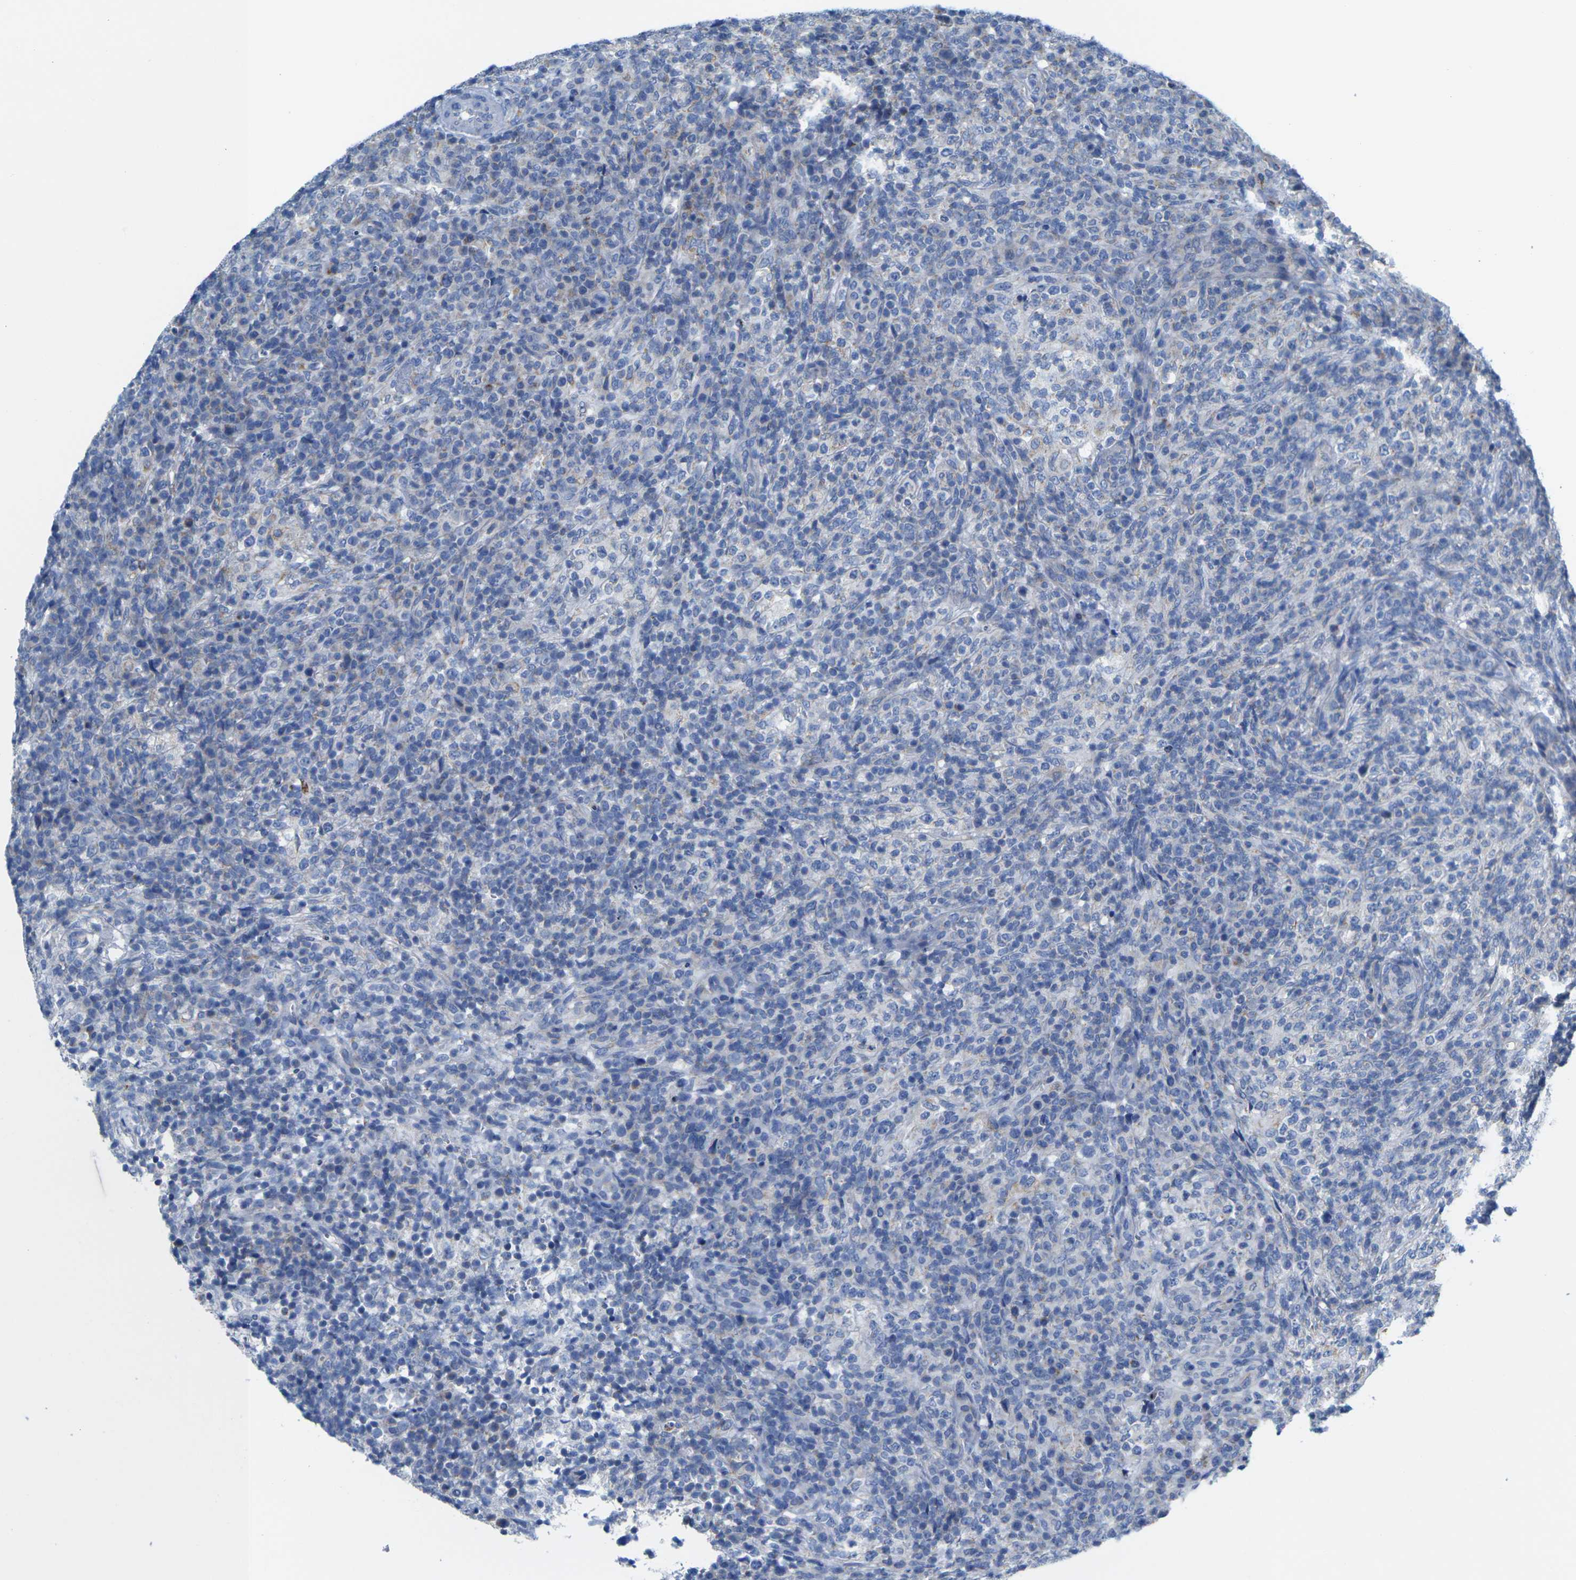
{"staining": {"intensity": "negative", "quantity": "none", "location": "none"}, "tissue": "lymphoma", "cell_type": "Tumor cells", "image_type": "cancer", "snomed": [{"axis": "morphology", "description": "Malignant lymphoma, non-Hodgkin's type, High grade"}, {"axis": "topography", "description": "Lymph node"}], "caption": "A histopathology image of high-grade malignant lymphoma, non-Hodgkin's type stained for a protein demonstrates no brown staining in tumor cells.", "gene": "TMEM204", "patient": {"sex": "female", "age": 76}}